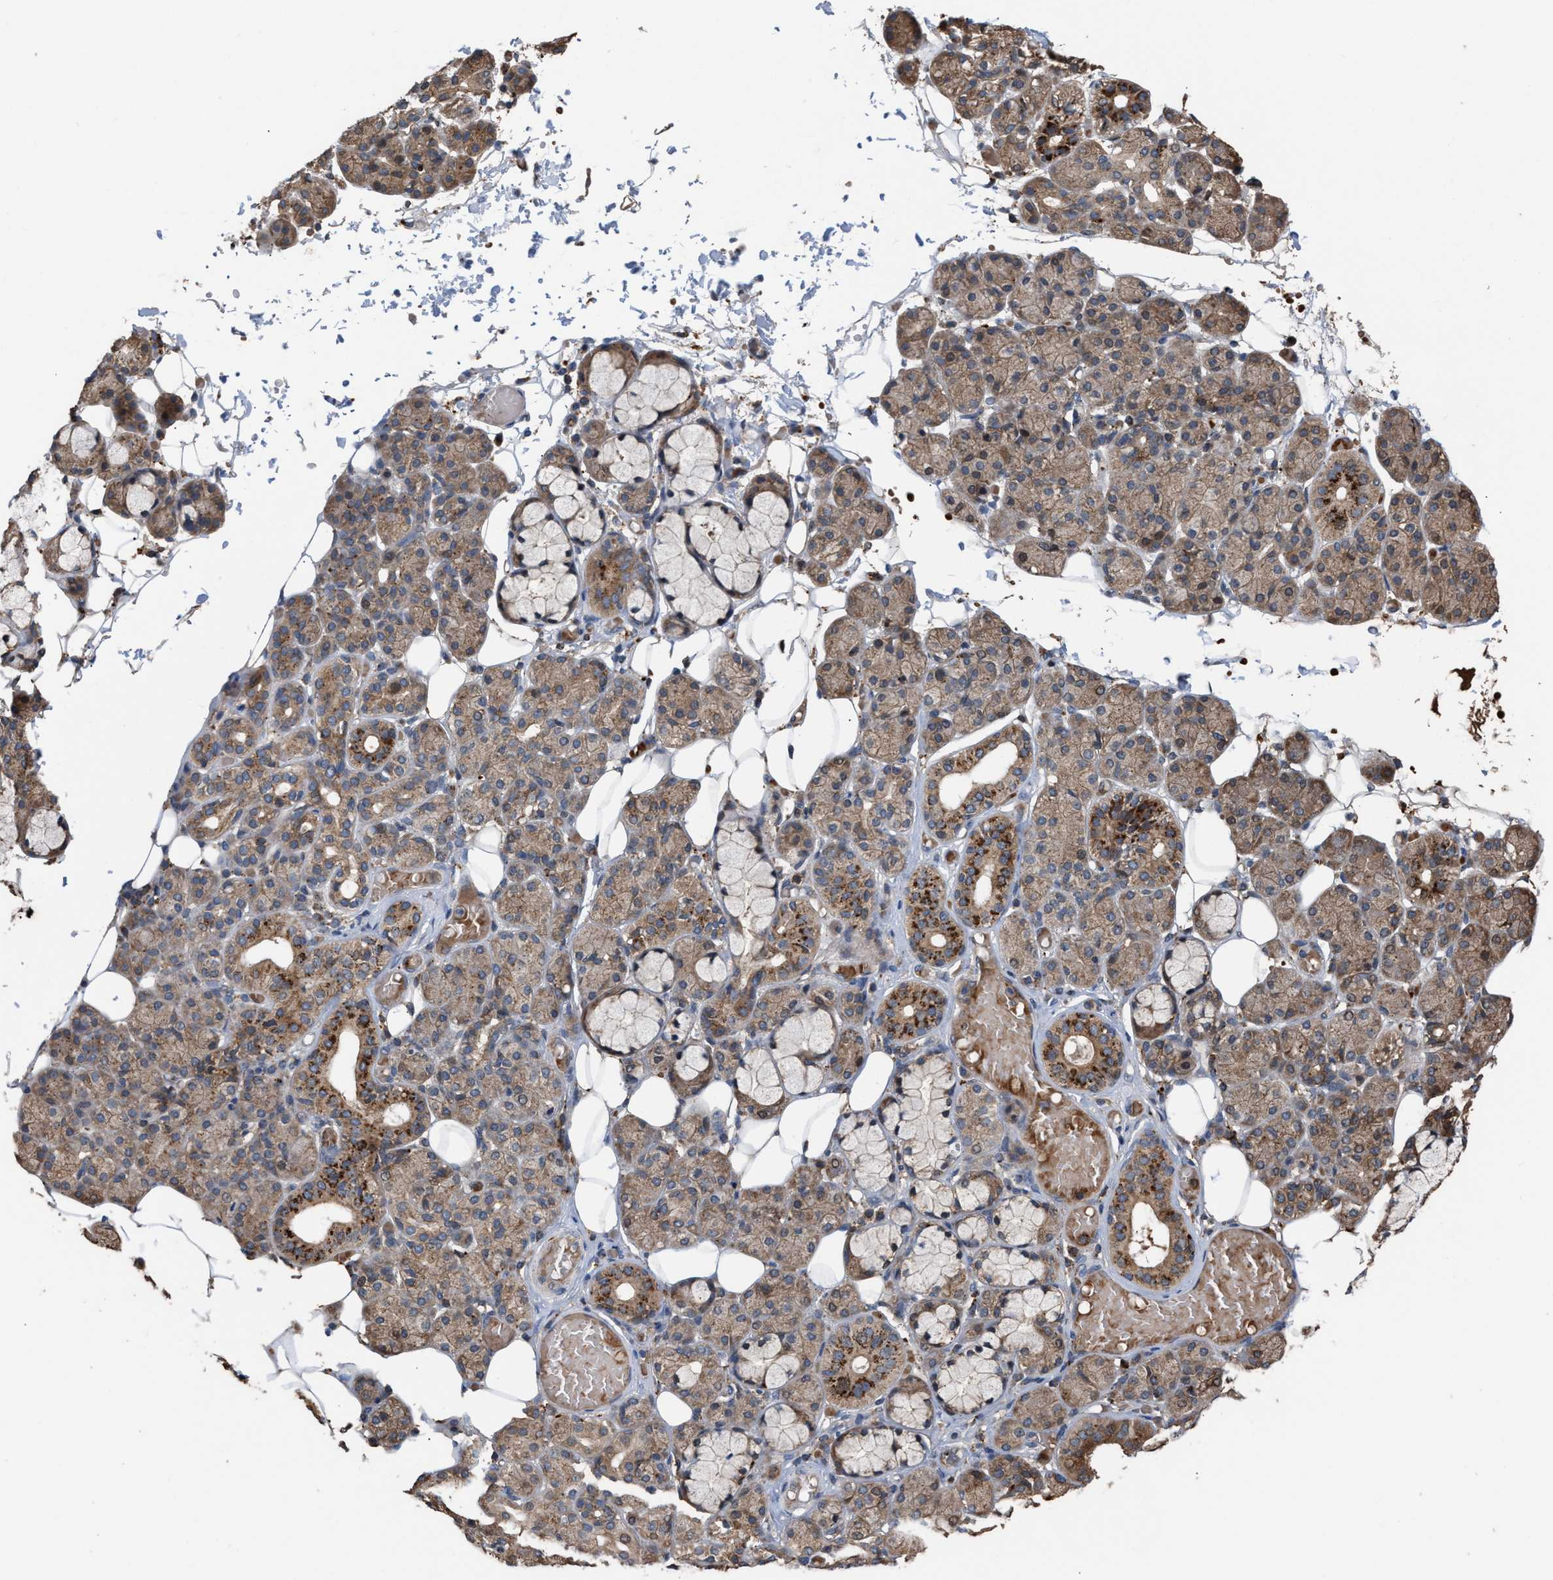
{"staining": {"intensity": "moderate", "quantity": ">75%", "location": "cytoplasmic/membranous"}, "tissue": "salivary gland", "cell_type": "Glandular cells", "image_type": "normal", "snomed": [{"axis": "morphology", "description": "Normal tissue, NOS"}, {"axis": "topography", "description": "Salivary gland"}], "caption": "Protein staining demonstrates moderate cytoplasmic/membranous expression in about >75% of glandular cells in normal salivary gland.", "gene": "ELMO3", "patient": {"sex": "male", "age": 63}}